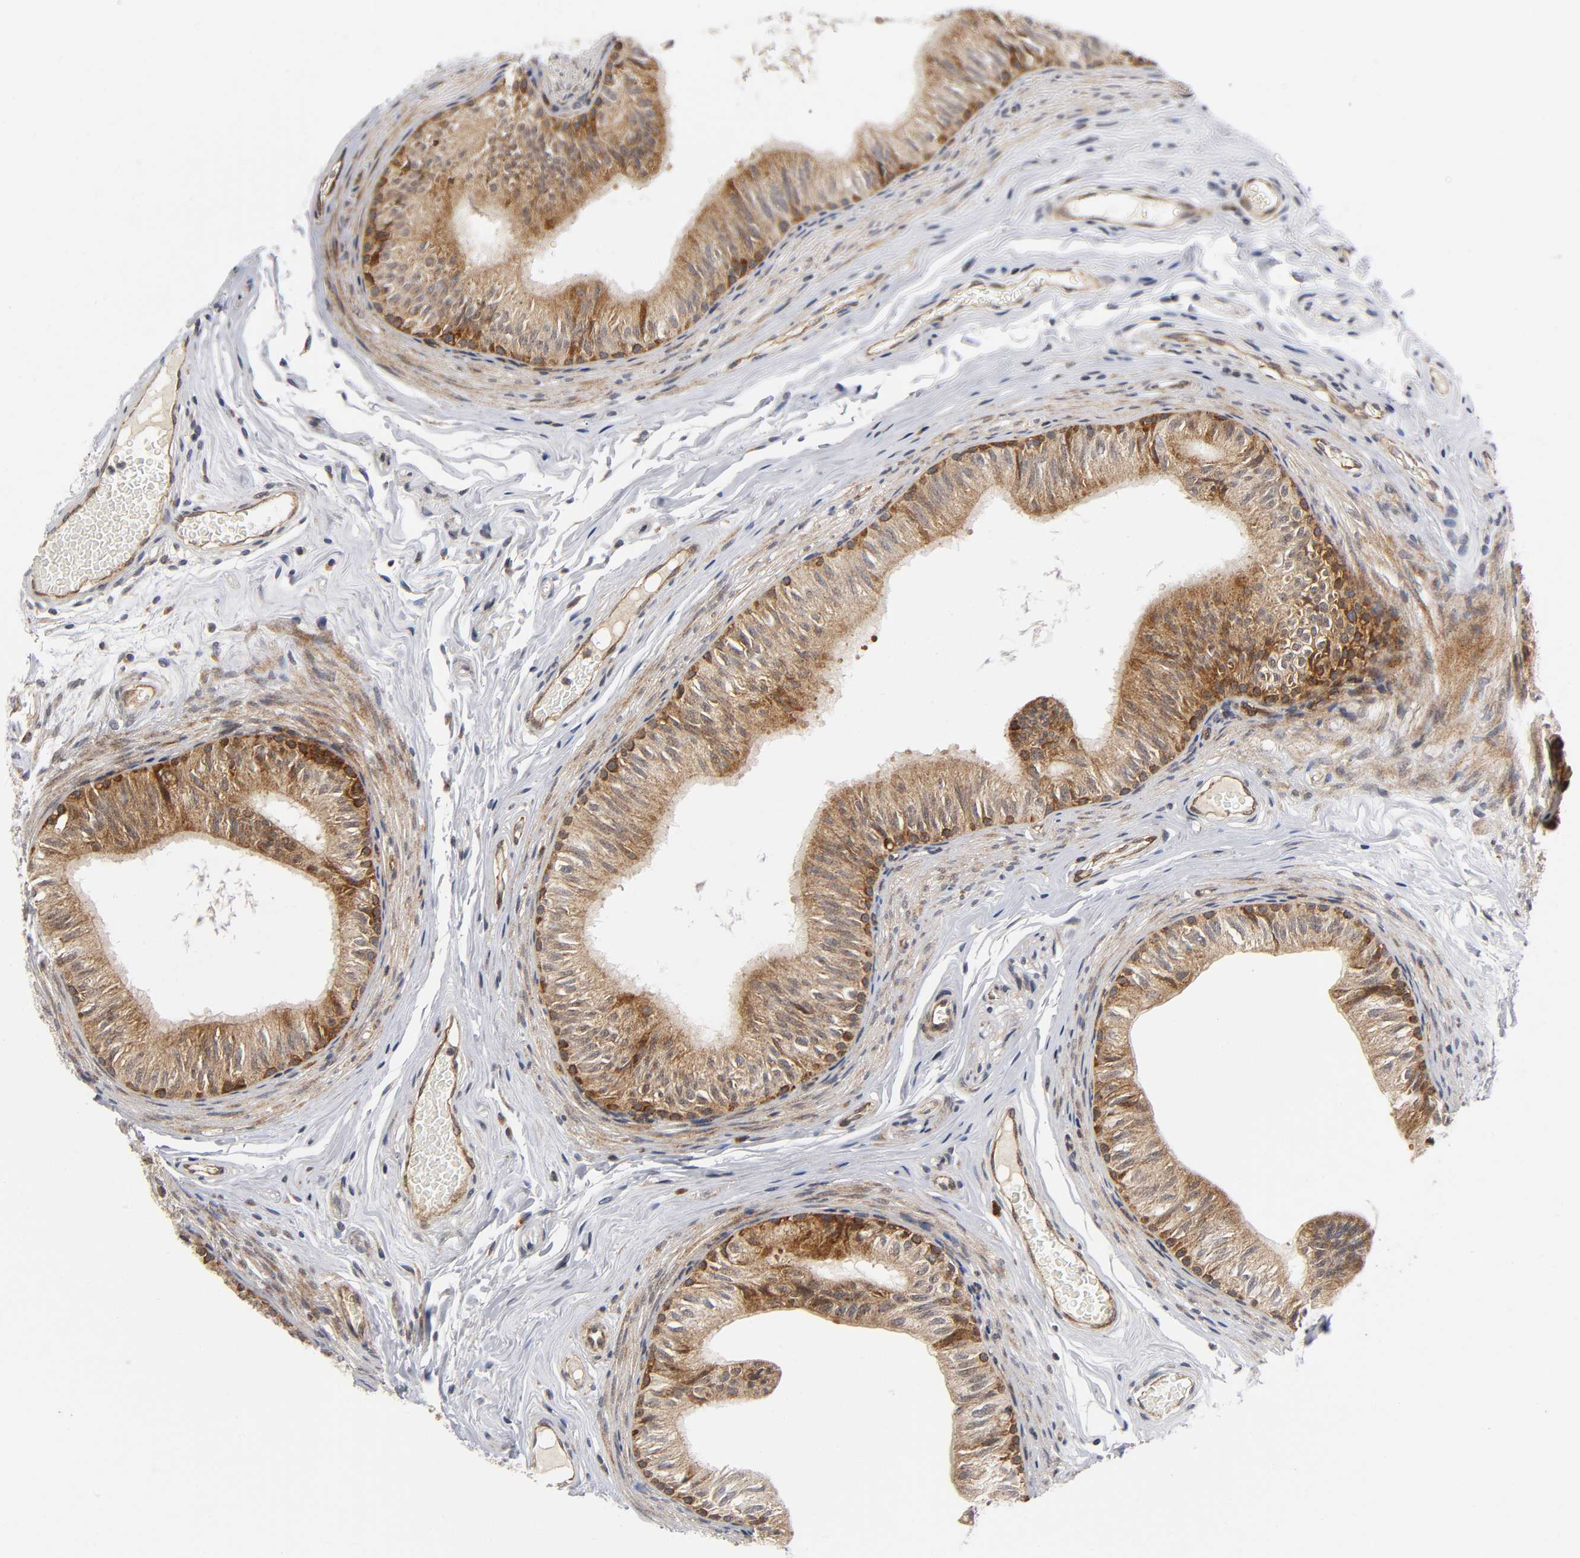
{"staining": {"intensity": "strong", "quantity": ">75%", "location": "cytoplasmic/membranous"}, "tissue": "epididymis", "cell_type": "Glandular cells", "image_type": "normal", "snomed": [{"axis": "morphology", "description": "Normal tissue, NOS"}, {"axis": "topography", "description": "Testis"}, {"axis": "topography", "description": "Epididymis"}], "caption": "An immunohistochemistry micrograph of unremarkable tissue is shown. Protein staining in brown highlights strong cytoplasmic/membranous positivity in epididymis within glandular cells.", "gene": "EIF5", "patient": {"sex": "male", "age": 36}}